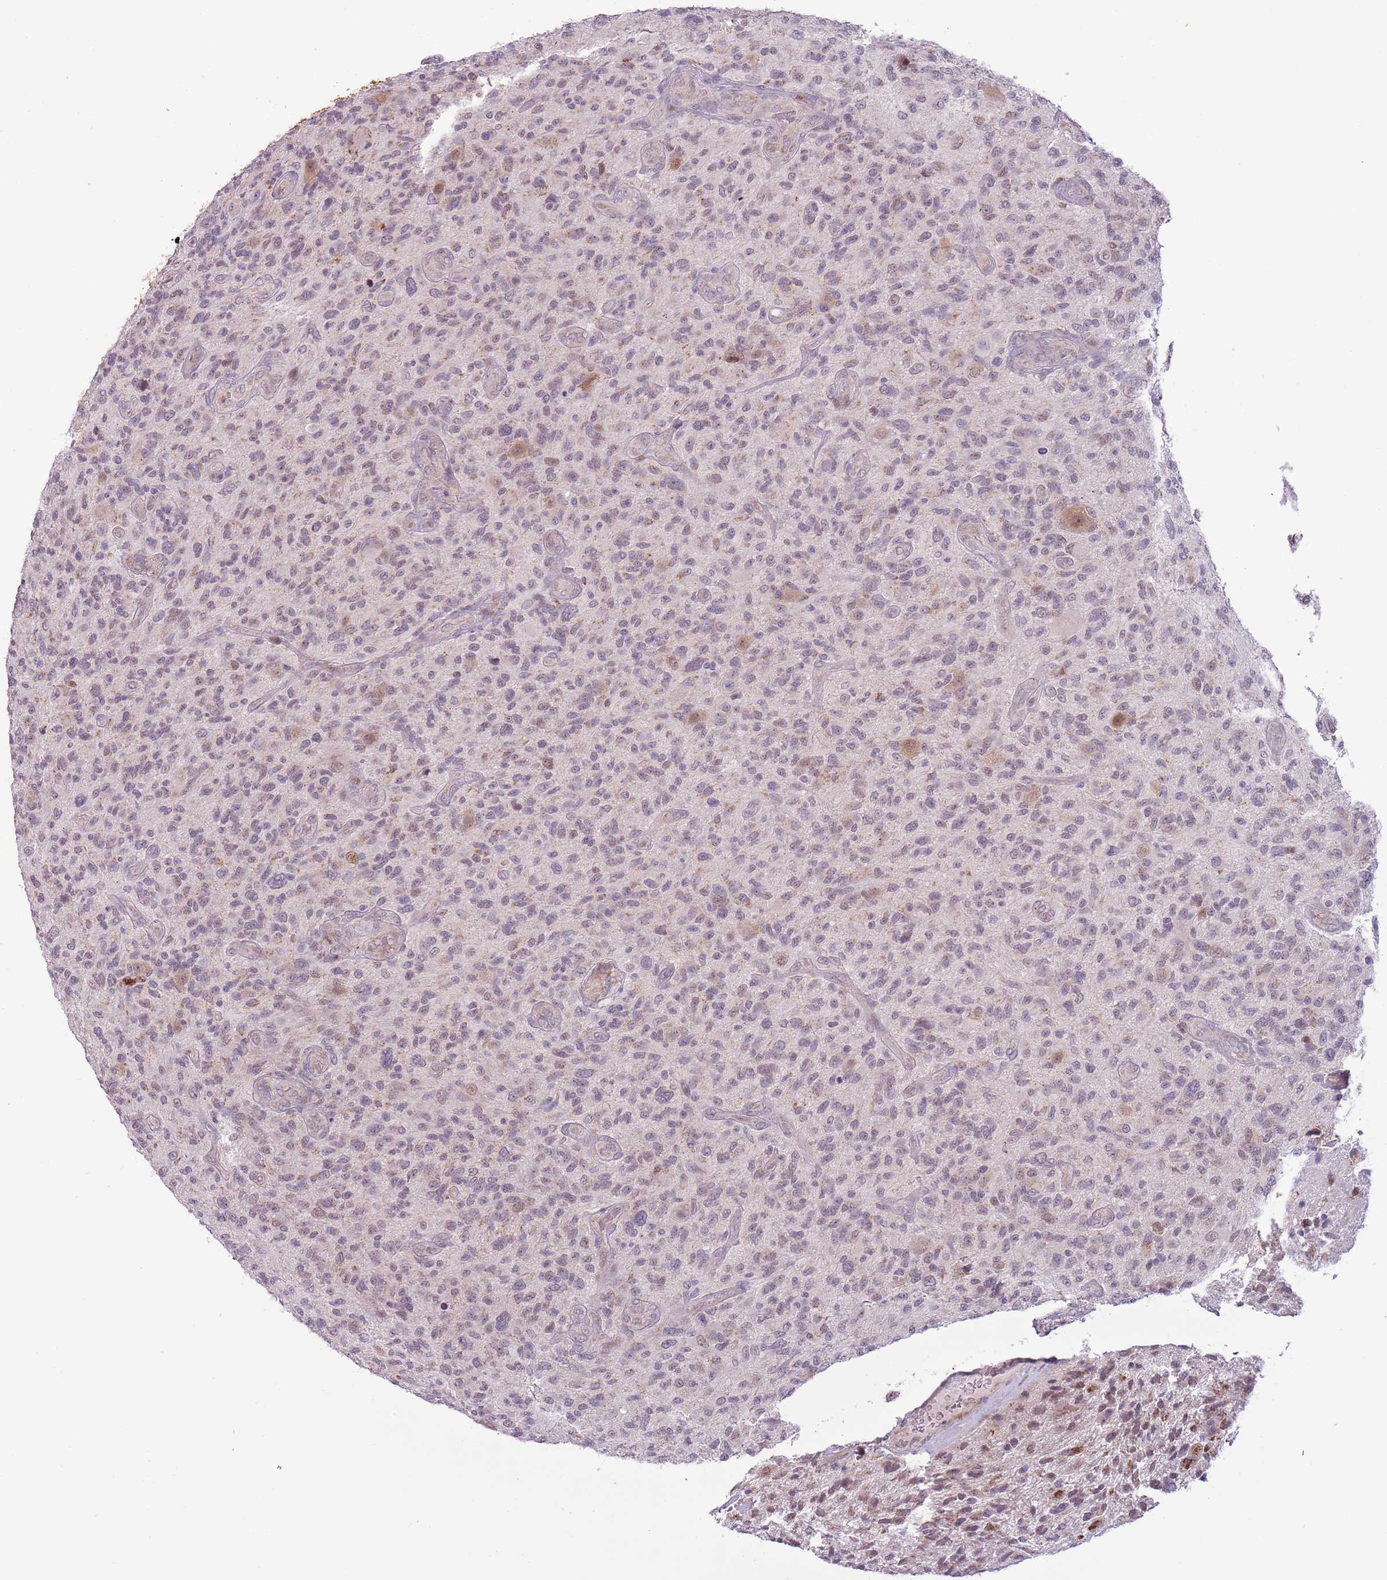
{"staining": {"intensity": "negative", "quantity": "none", "location": "none"}, "tissue": "glioma", "cell_type": "Tumor cells", "image_type": "cancer", "snomed": [{"axis": "morphology", "description": "Glioma, malignant, High grade"}, {"axis": "topography", "description": "Brain"}], "caption": "Immunohistochemistry of human glioma shows no expression in tumor cells.", "gene": "MLLT11", "patient": {"sex": "male", "age": 47}}